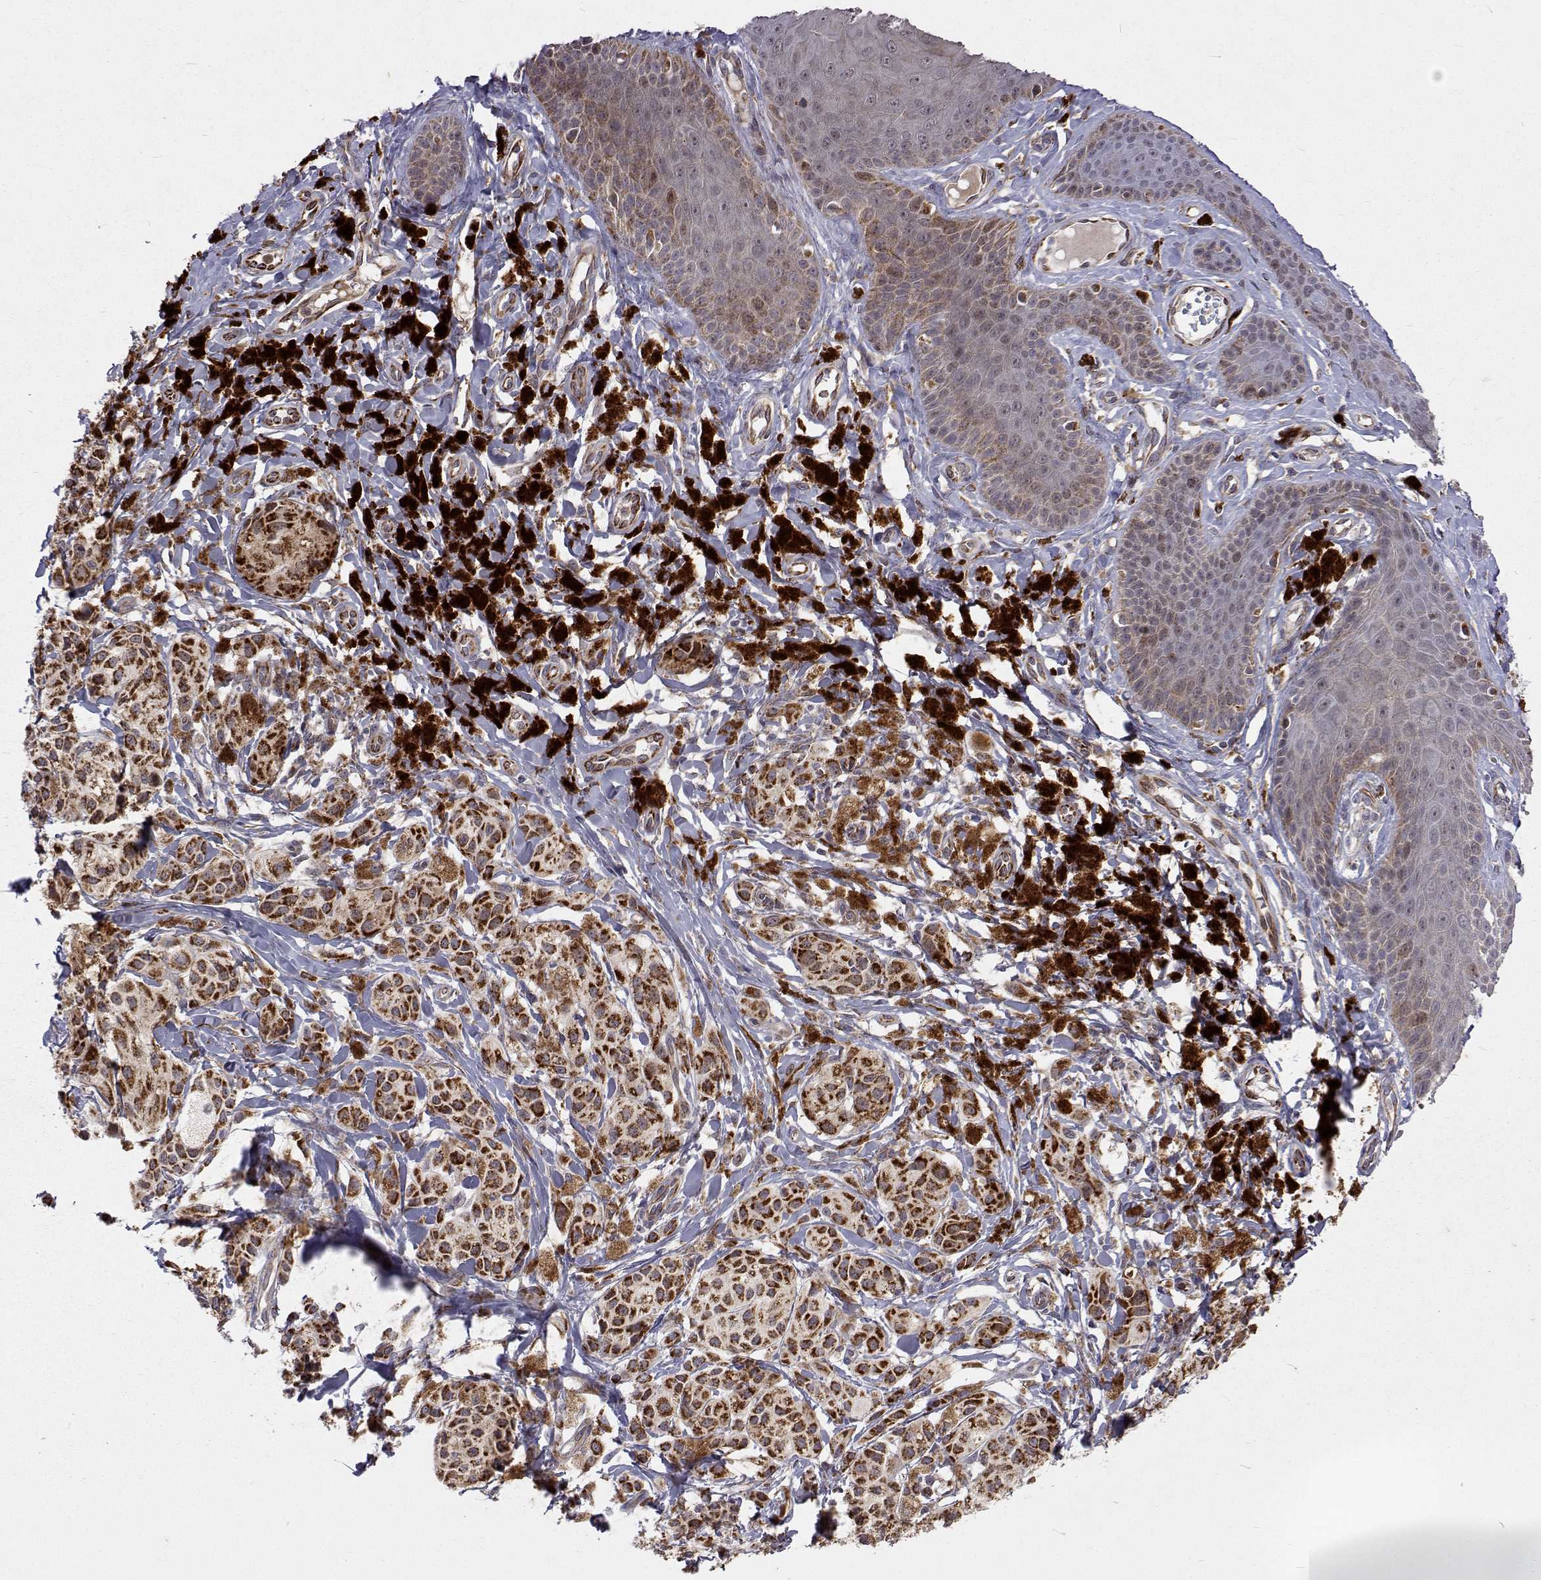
{"staining": {"intensity": "strong", "quantity": ">75%", "location": "cytoplasmic/membranous"}, "tissue": "melanoma", "cell_type": "Tumor cells", "image_type": "cancer", "snomed": [{"axis": "morphology", "description": "Malignant melanoma, NOS"}, {"axis": "topography", "description": "Skin"}], "caption": "Protein staining of malignant melanoma tissue demonstrates strong cytoplasmic/membranous staining in about >75% of tumor cells. (DAB (3,3'-diaminobenzidine) = brown stain, brightfield microscopy at high magnification).", "gene": "DHTKD1", "patient": {"sex": "female", "age": 80}}